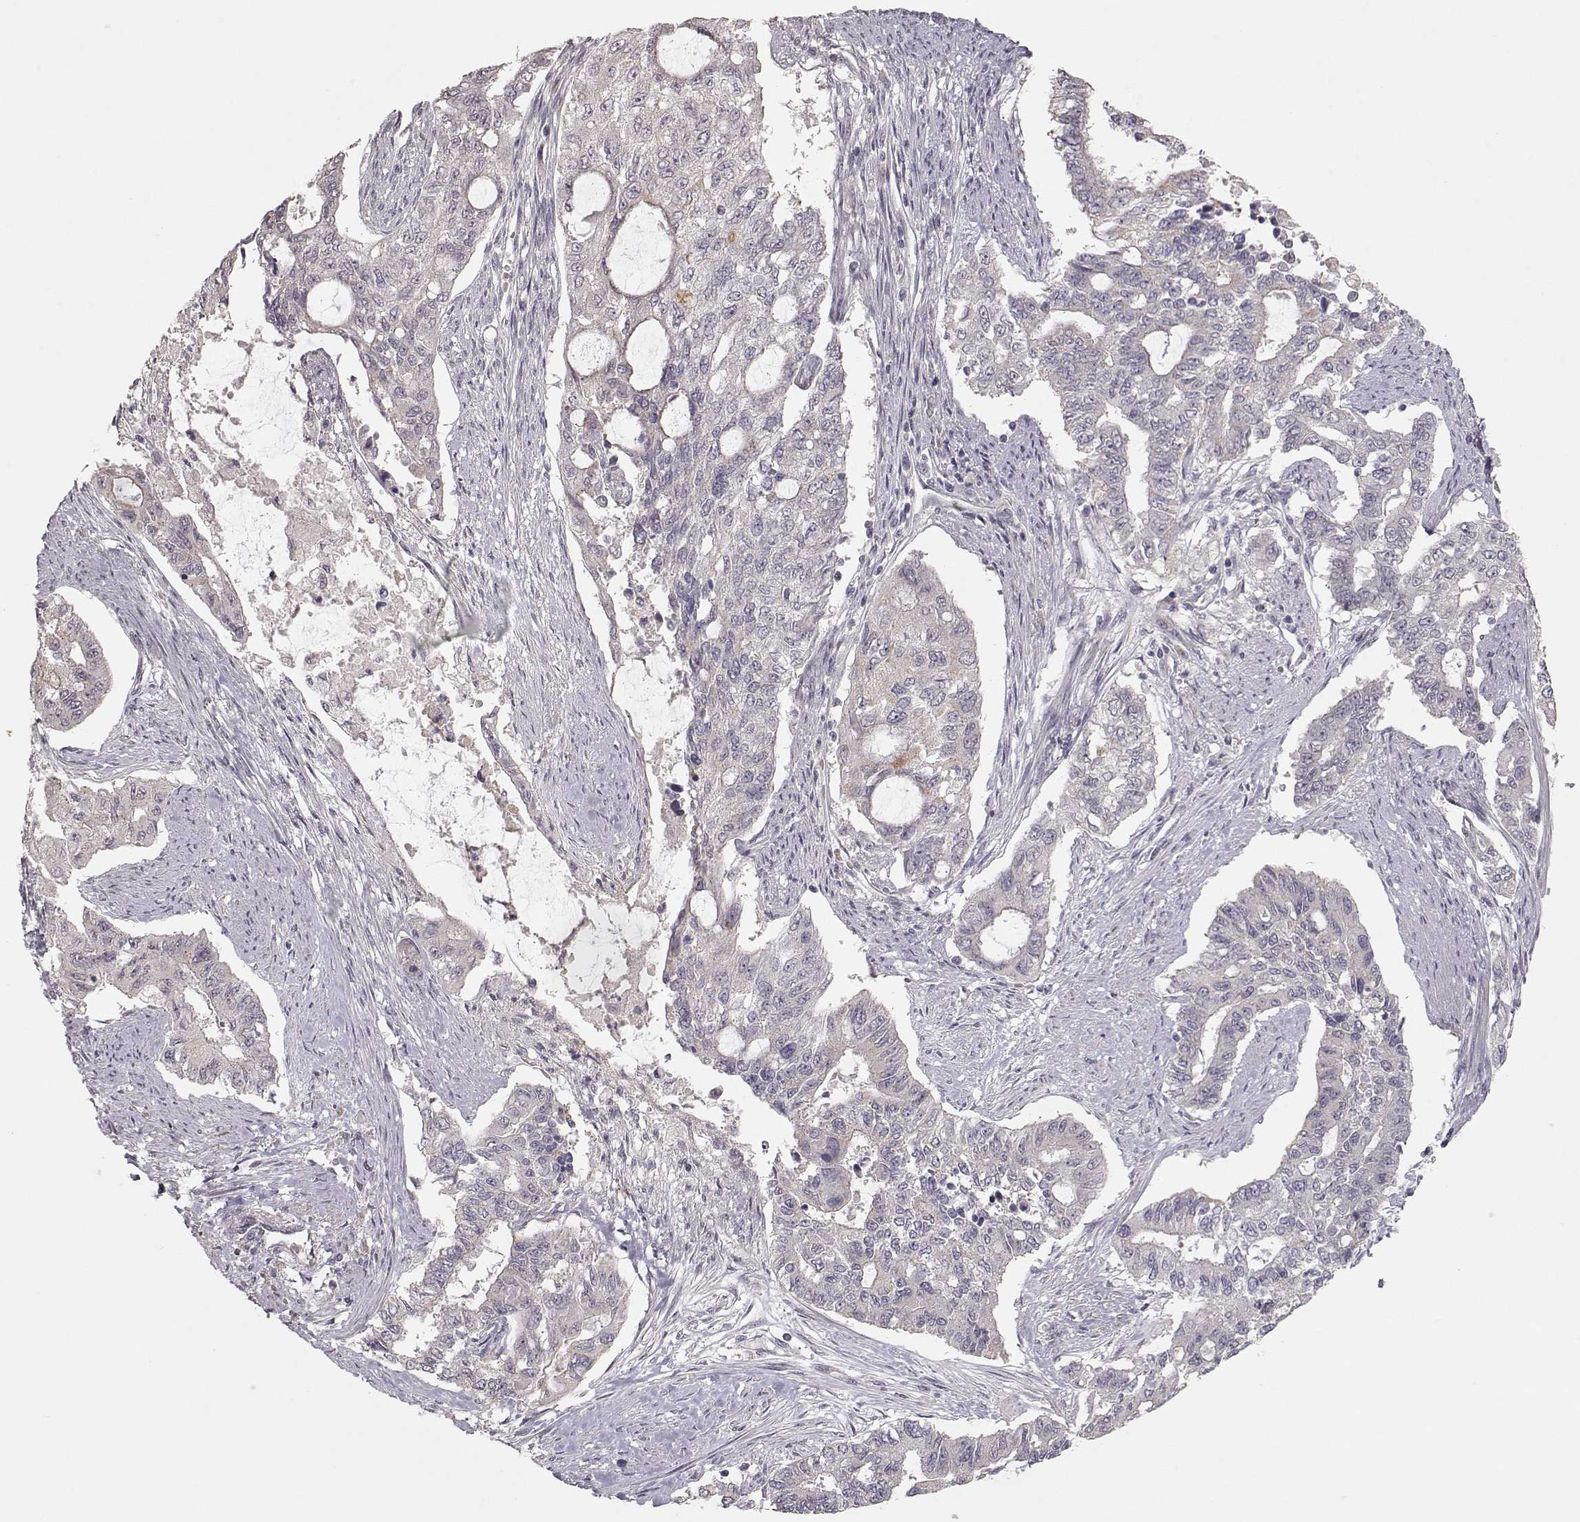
{"staining": {"intensity": "negative", "quantity": "none", "location": "none"}, "tissue": "endometrial cancer", "cell_type": "Tumor cells", "image_type": "cancer", "snomed": [{"axis": "morphology", "description": "Adenocarcinoma, NOS"}, {"axis": "topography", "description": "Uterus"}], "caption": "Image shows no significant protein staining in tumor cells of endometrial cancer. The staining is performed using DAB (3,3'-diaminobenzidine) brown chromogen with nuclei counter-stained in using hematoxylin.", "gene": "PNMT", "patient": {"sex": "female", "age": 59}}